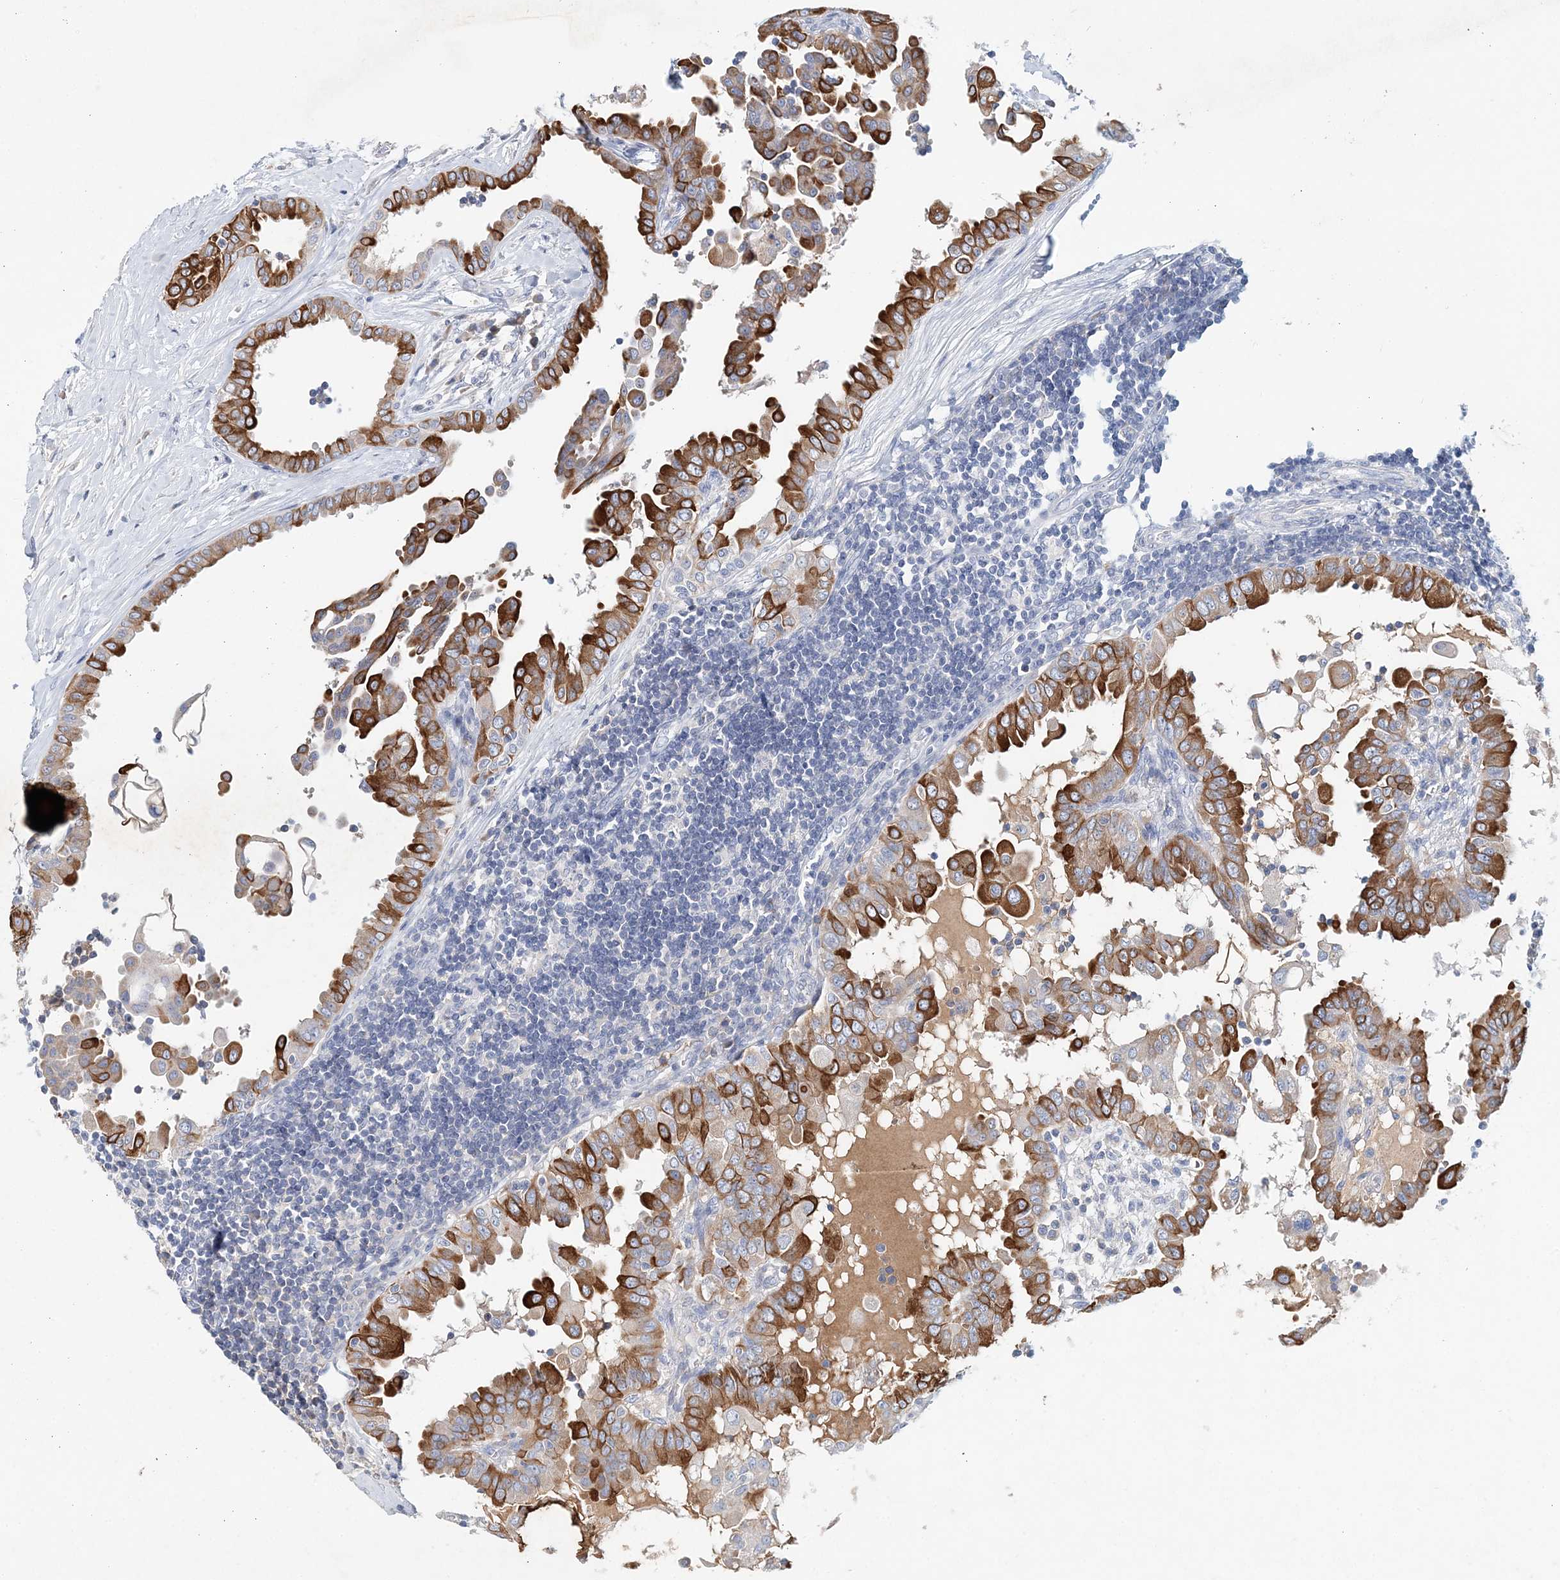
{"staining": {"intensity": "strong", "quantity": ">75%", "location": "cytoplasmic/membranous"}, "tissue": "thyroid cancer", "cell_type": "Tumor cells", "image_type": "cancer", "snomed": [{"axis": "morphology", "description": "Papillary adenocarcinoma, NOS"}, {"axis": "topography", "description": "Thyroid gland"}], "caption": "Immunohistochemical staining of human thyroid cancer demonstrates high levels of strong cytoplasmic/membranous positivity in about >75% of tumor cells. Immunohistochemistry stains the protein of interest in brown and the nuclei are stained blue.", "gene": "LRRIQ4", "patient": {"sex": "male", "age": 33}}